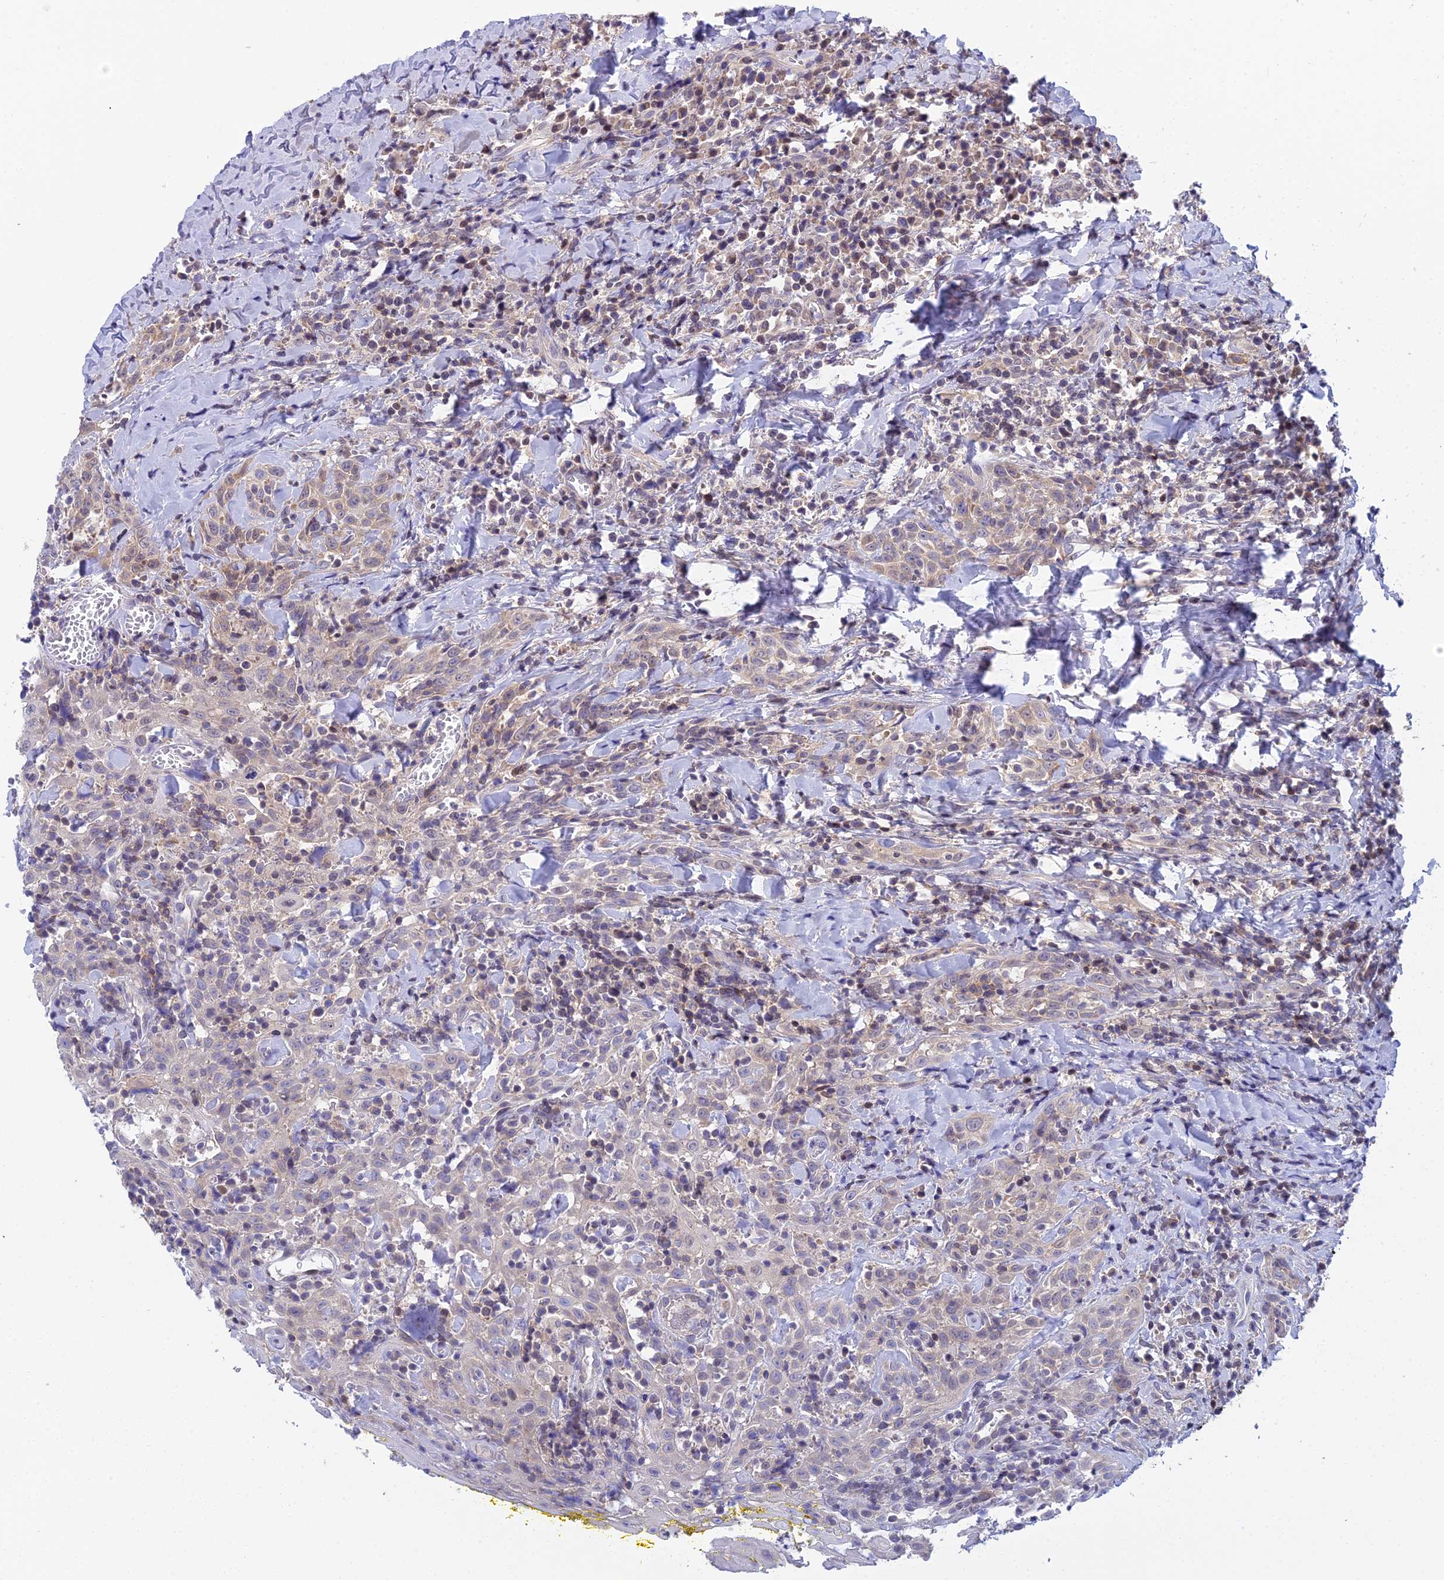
{"staining": {"intensity": "weak", "quantity": "<25%", "location": "cytoplasmic/membranous"}, "tissue": "head and neck cancer", "cell_type": "Tumor cells", "image_type": "cancer", "snomed": [{"axis": "morphology", "description": "Squamous cell carcinoma, NOS"}, {"axis": "topography", "description": "Head-Neck"}], "caption": "Protein analysis of head and neck cancer (squamous cell carcinoma) shows no significant staining in tumor cells.", "gene": "ELOA2", "patient": {"sex": "female", "age": 70}}